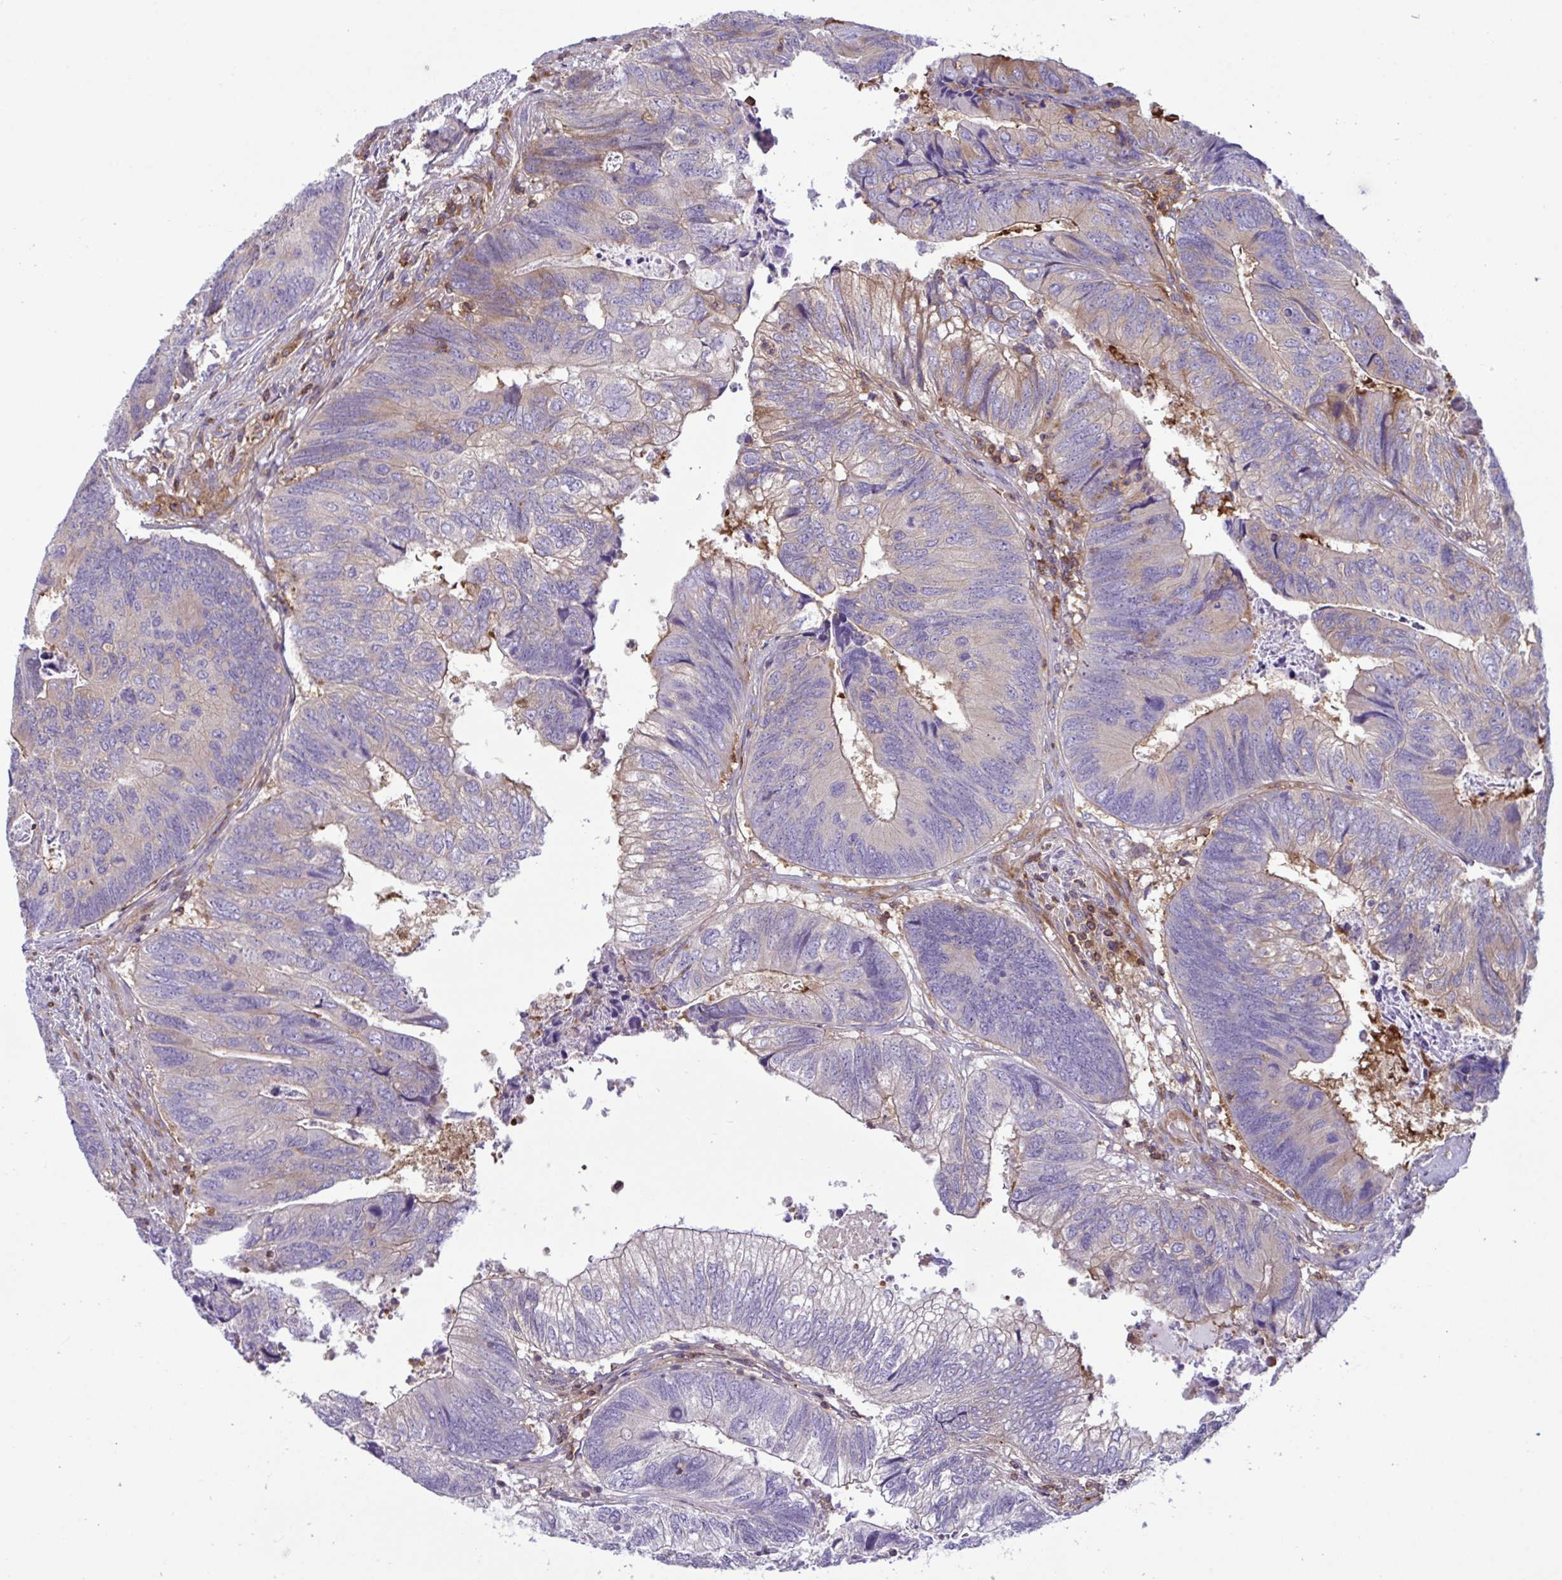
{"staining": {"intensity": "moderate", "quantity": "<25%", "location": "cytoplasmic/membranous"}, "tissue": "colorectal cancer", "cell_type": "Tumor cells", "image_type": "cancer", "snomed": [{"axis": "morphology", "description": "Adenocarcinoma, NOS"}, {"axis": "topography", "description": "Colon"}], "caption": "Moderate cytoplasmic/membranous expression for a protein is appreciated in approximately <25% of tumor cells of colorectal adenocarcinoma using IHC.", "gene": "TSC22D3", "patient": {"sex": "female", "age": 67}}